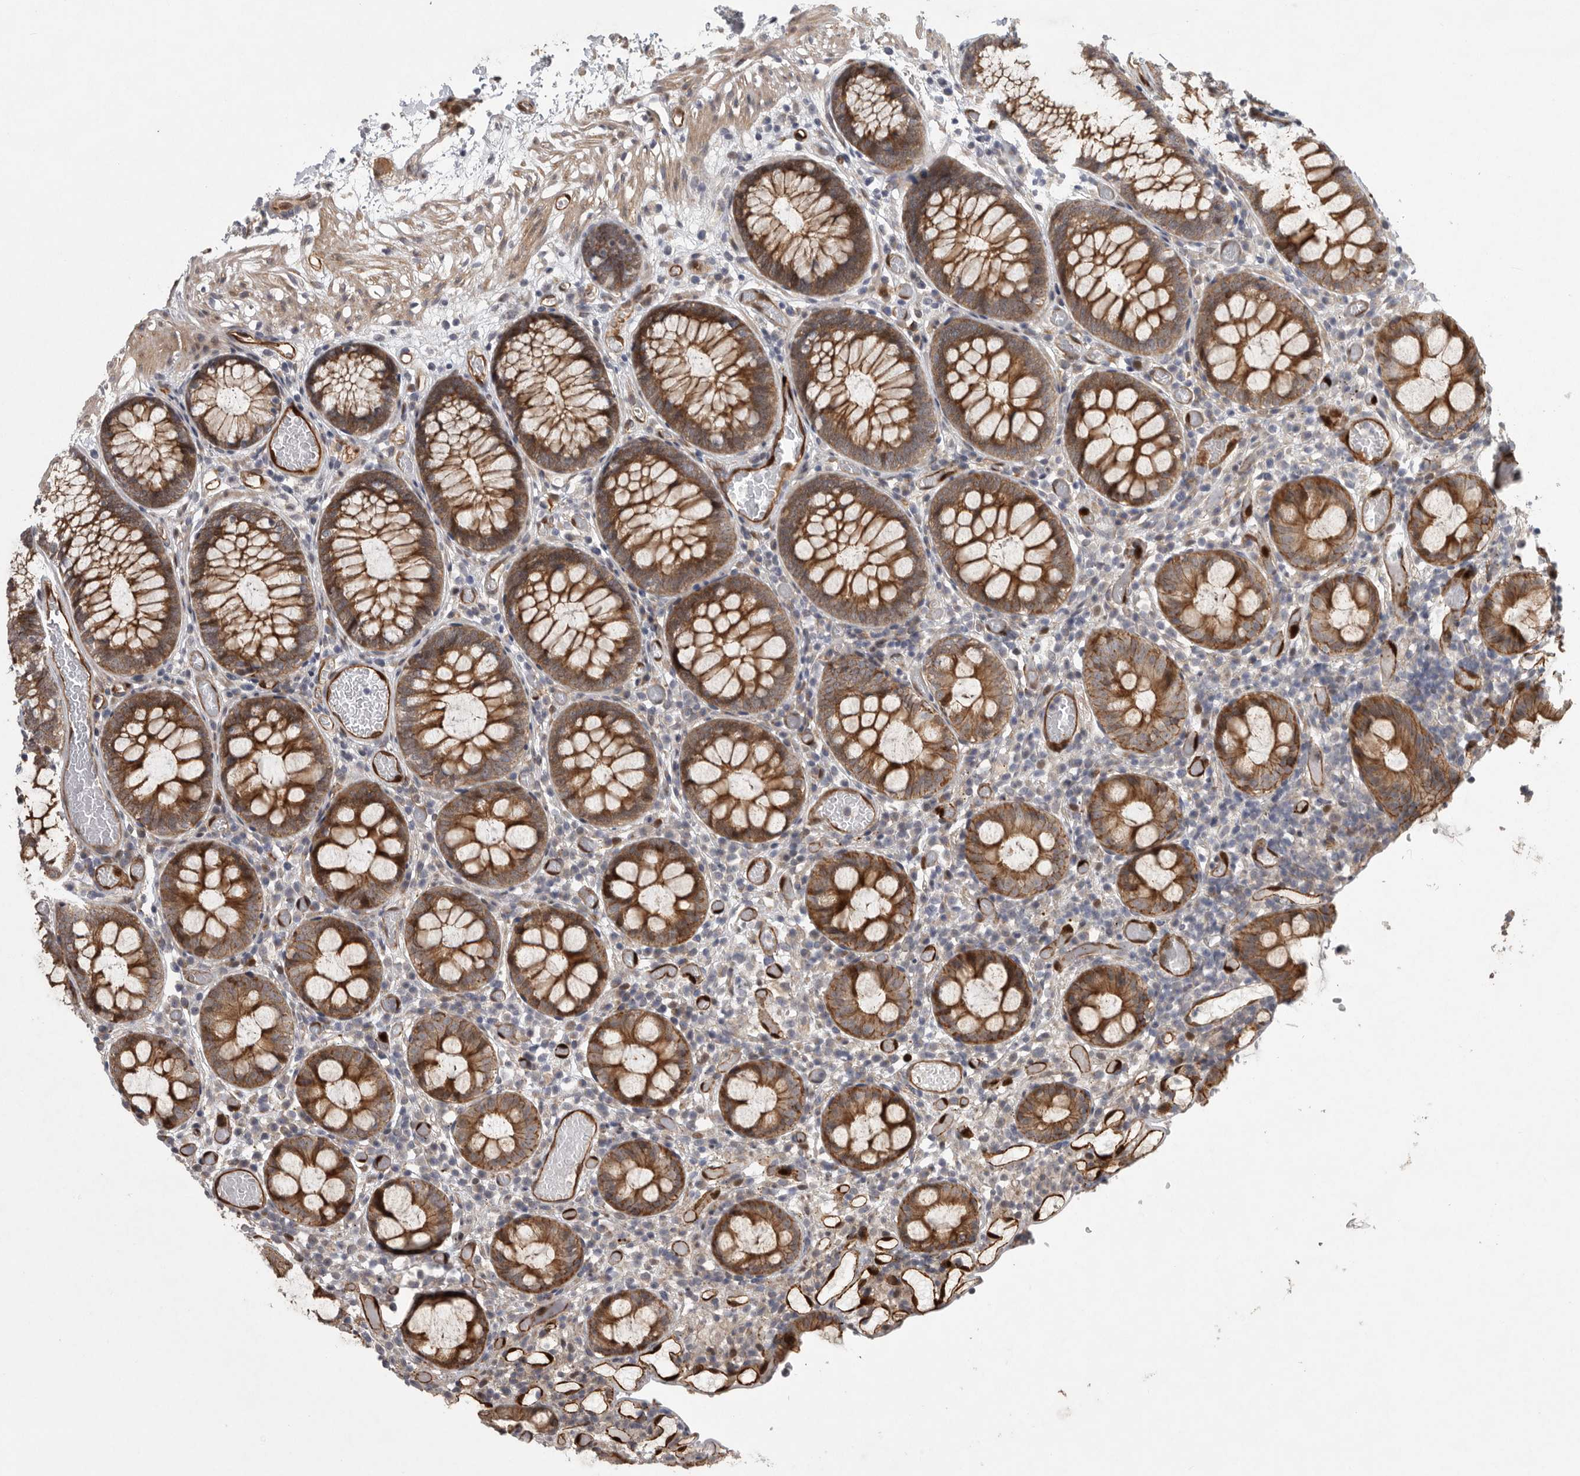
{"staining": {"intensity": "moderate", "quantity": ">75%", "location": "cytoplasmic/membranous"}, "tissue": "colon", "cell_type": "Endothelial cells", "image_type": "normal", "snomed": [{"axis": "morphology", "description": "Normal tissue, NOS"}, {"axis": "topography", "description": "Colon"}], "caption": "A brown stain highlights moderate cytoplasmic/membranous expression of a protein in endothelial cells of unremarkable human colon. The staining was performed using DAB (3,3'-diaminobenzidine) to visualize the protein expression in brown, while the nuclei were stained in blue with hematoxylin (Magnification: 20x).", "gene": "MPDZ", "patient": {"sex": "male", "age": 14}}